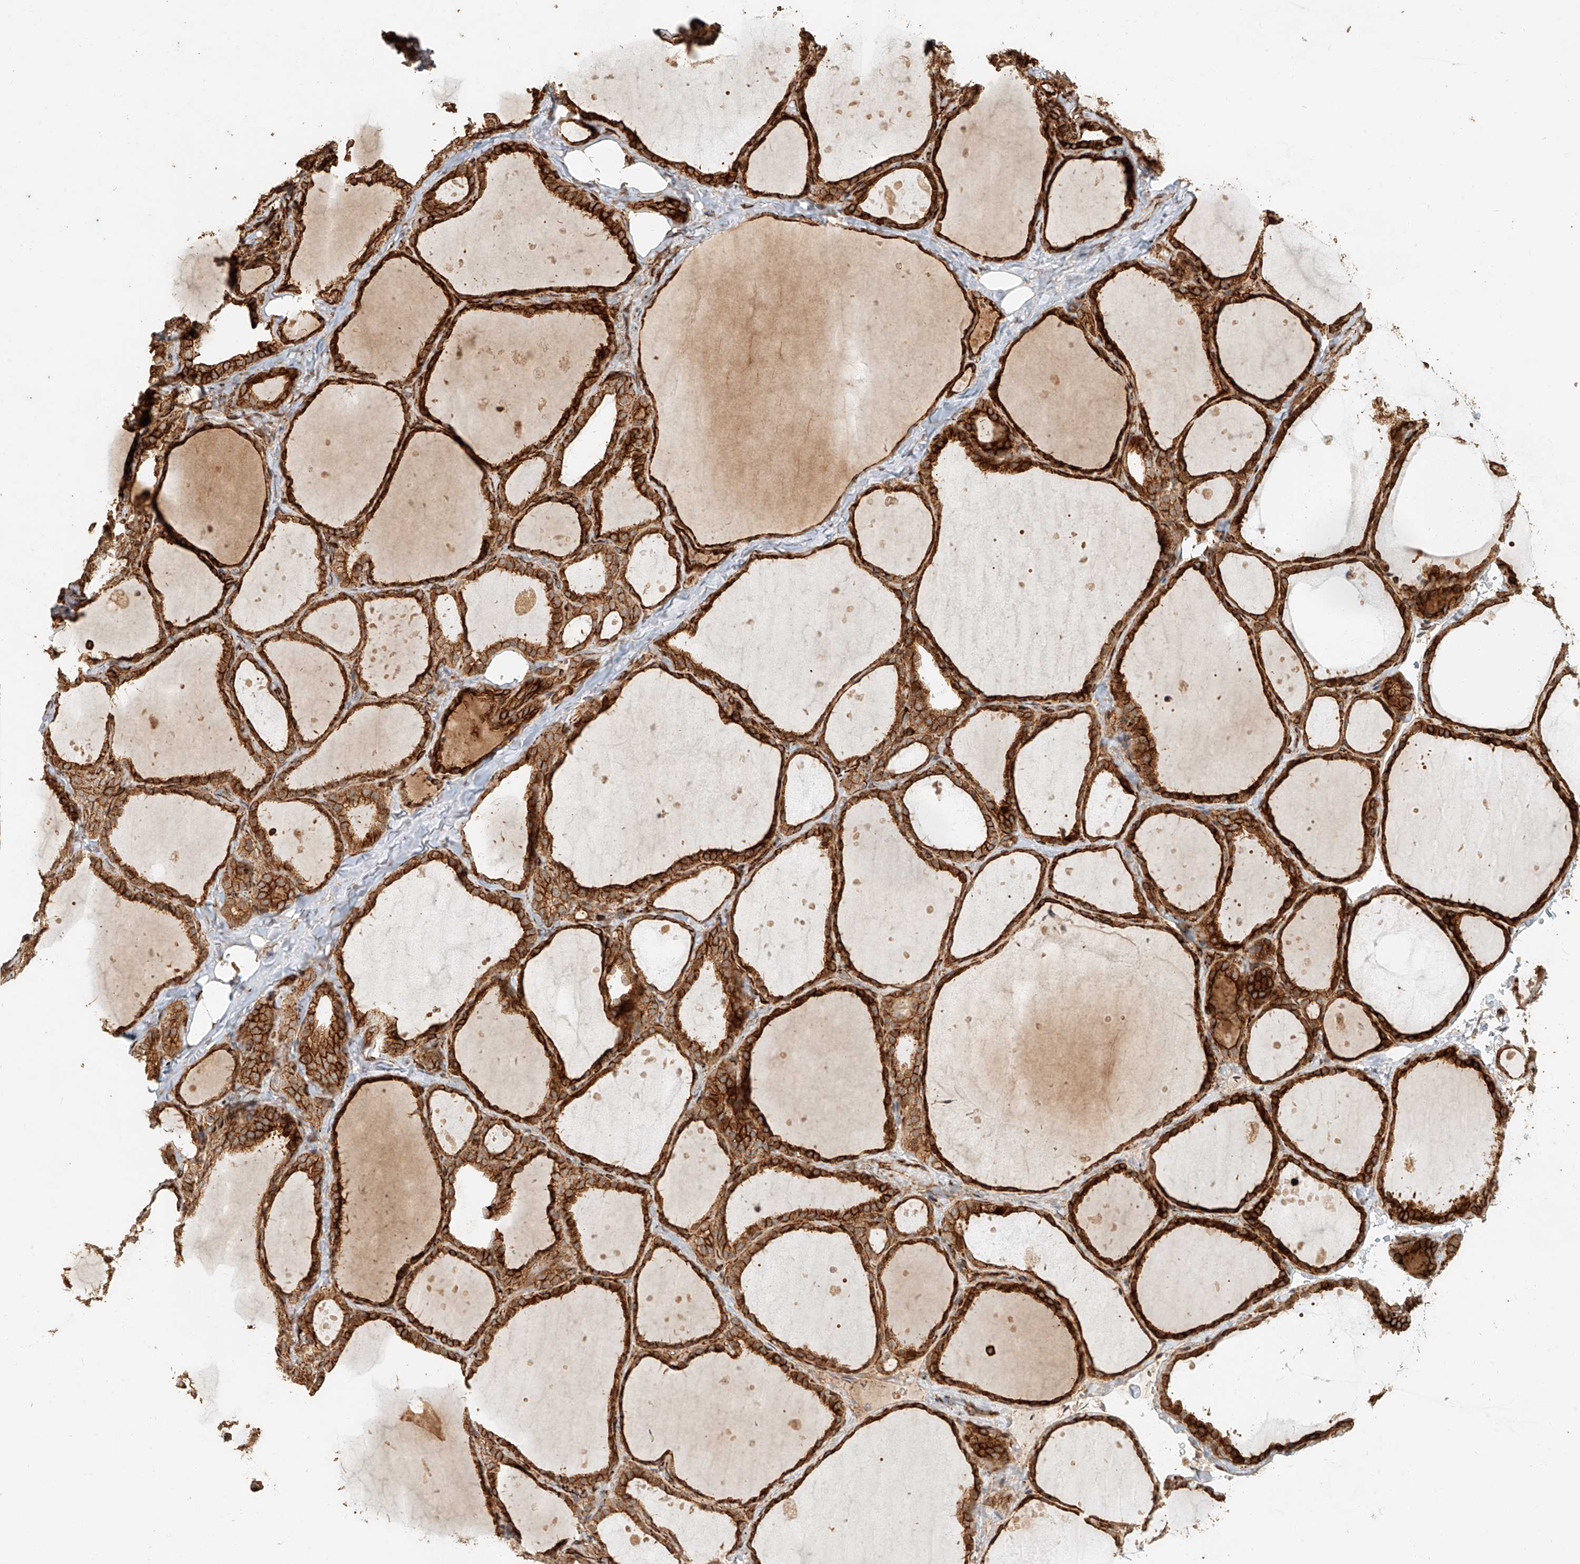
{"staining": {"intensity": "strong", "quantity": ">75%", "location": "cytoplasmic/membranous"}, "tissue": "thyroid gland", "cell_type": "Glandular cells", "image_type": "normal", "snomed": [{"axis": "morphology", "description": "Normal tissue, NOS"}, {"axis": "topography", "description": "Thyroid gland"}], "caption": "Immunohistochemistry (IHC) of benign thyroid gland reveals high levels of strong cytoplasmic/membranous staining in about >75% of glandular cells.", "gene": "NAP1L1", "patient": {"sex": "female", "age": 44}}